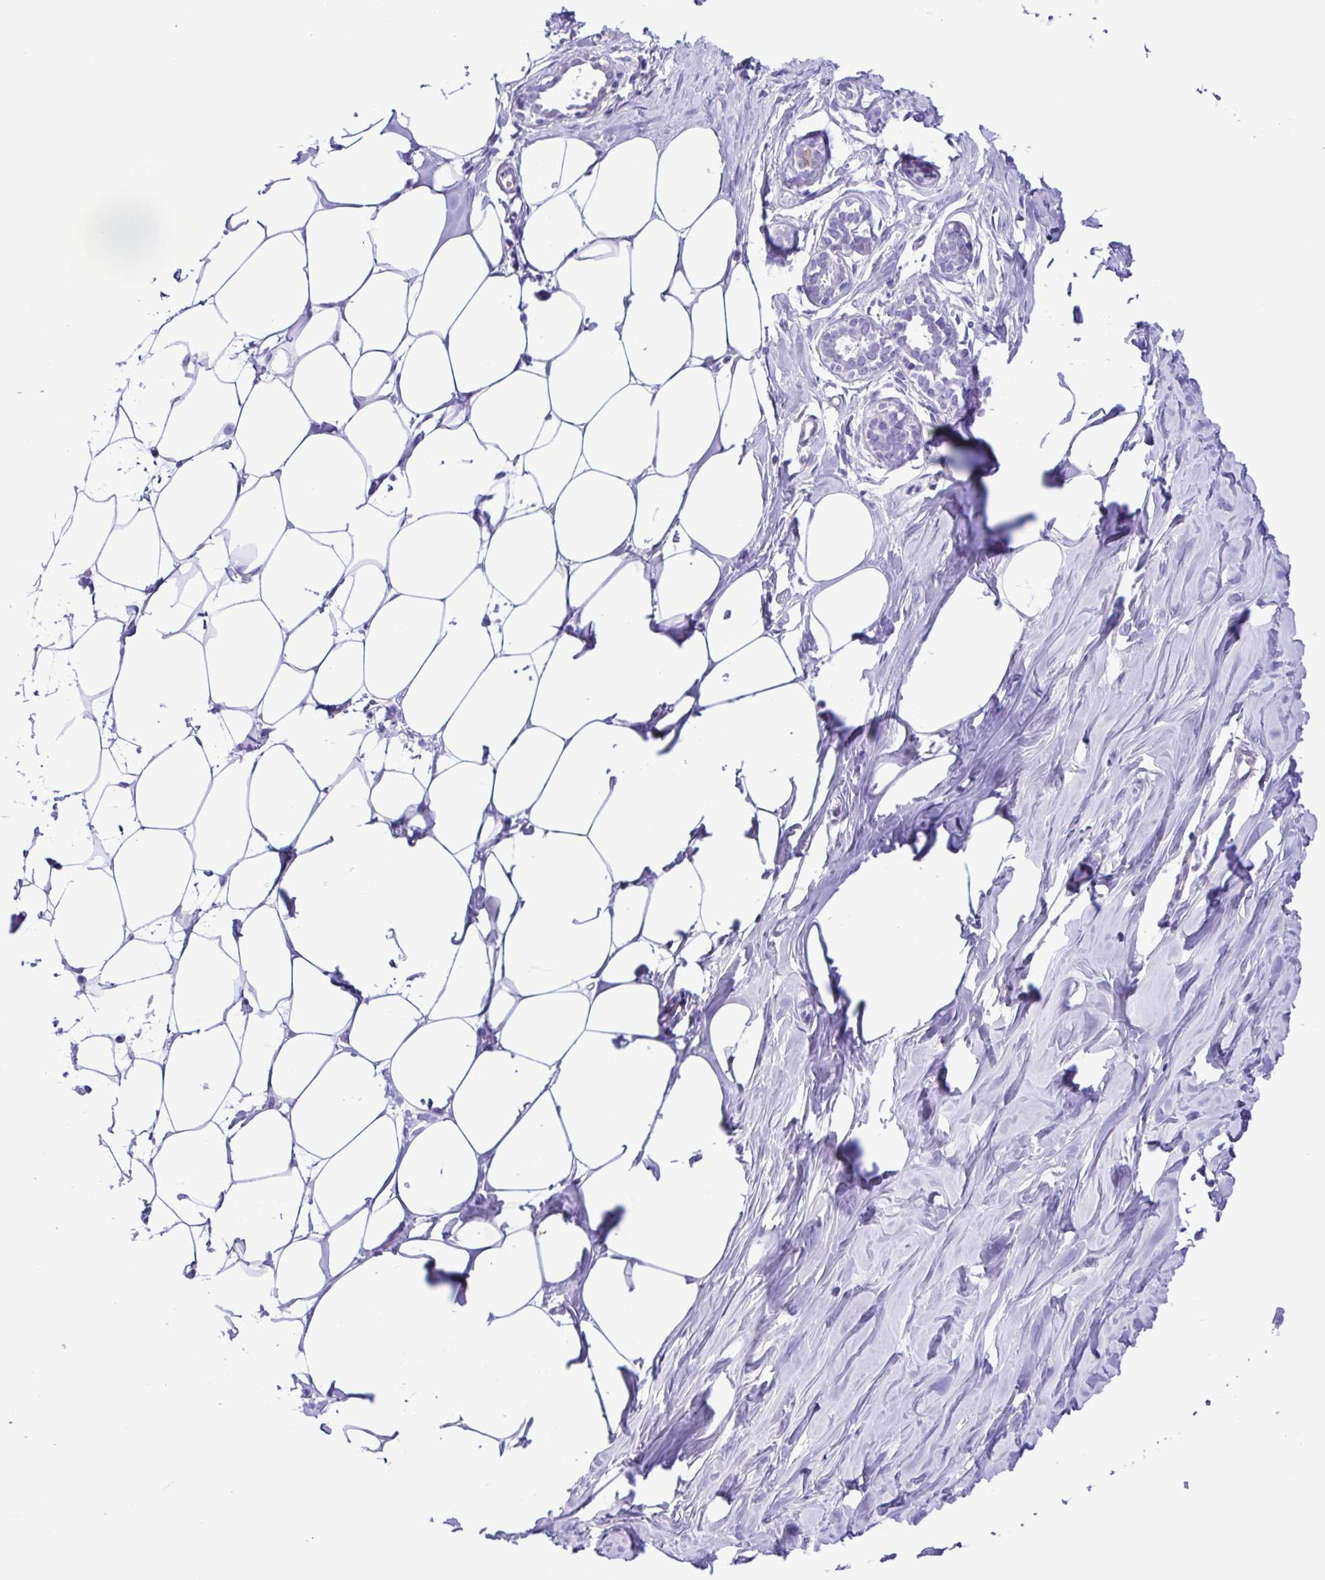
{"staining": {"intensity": "negative", "quantity": "none", "location": "none"}, "tissue": "breast", "cell_type": "Adipocytes", "image_type": "normal", "snomed": [{"axis": "morphology", "description": "Normal tissue, NOS"}, {"axis": "topography", "description": "Breast"}], "caption": "Human breast stained for a protein using immunohistochemistry (IHC) demonstrates no positivity in adipocytes.", "gene": "ISM2", "patient": {"sex": "female", "age": 27}}